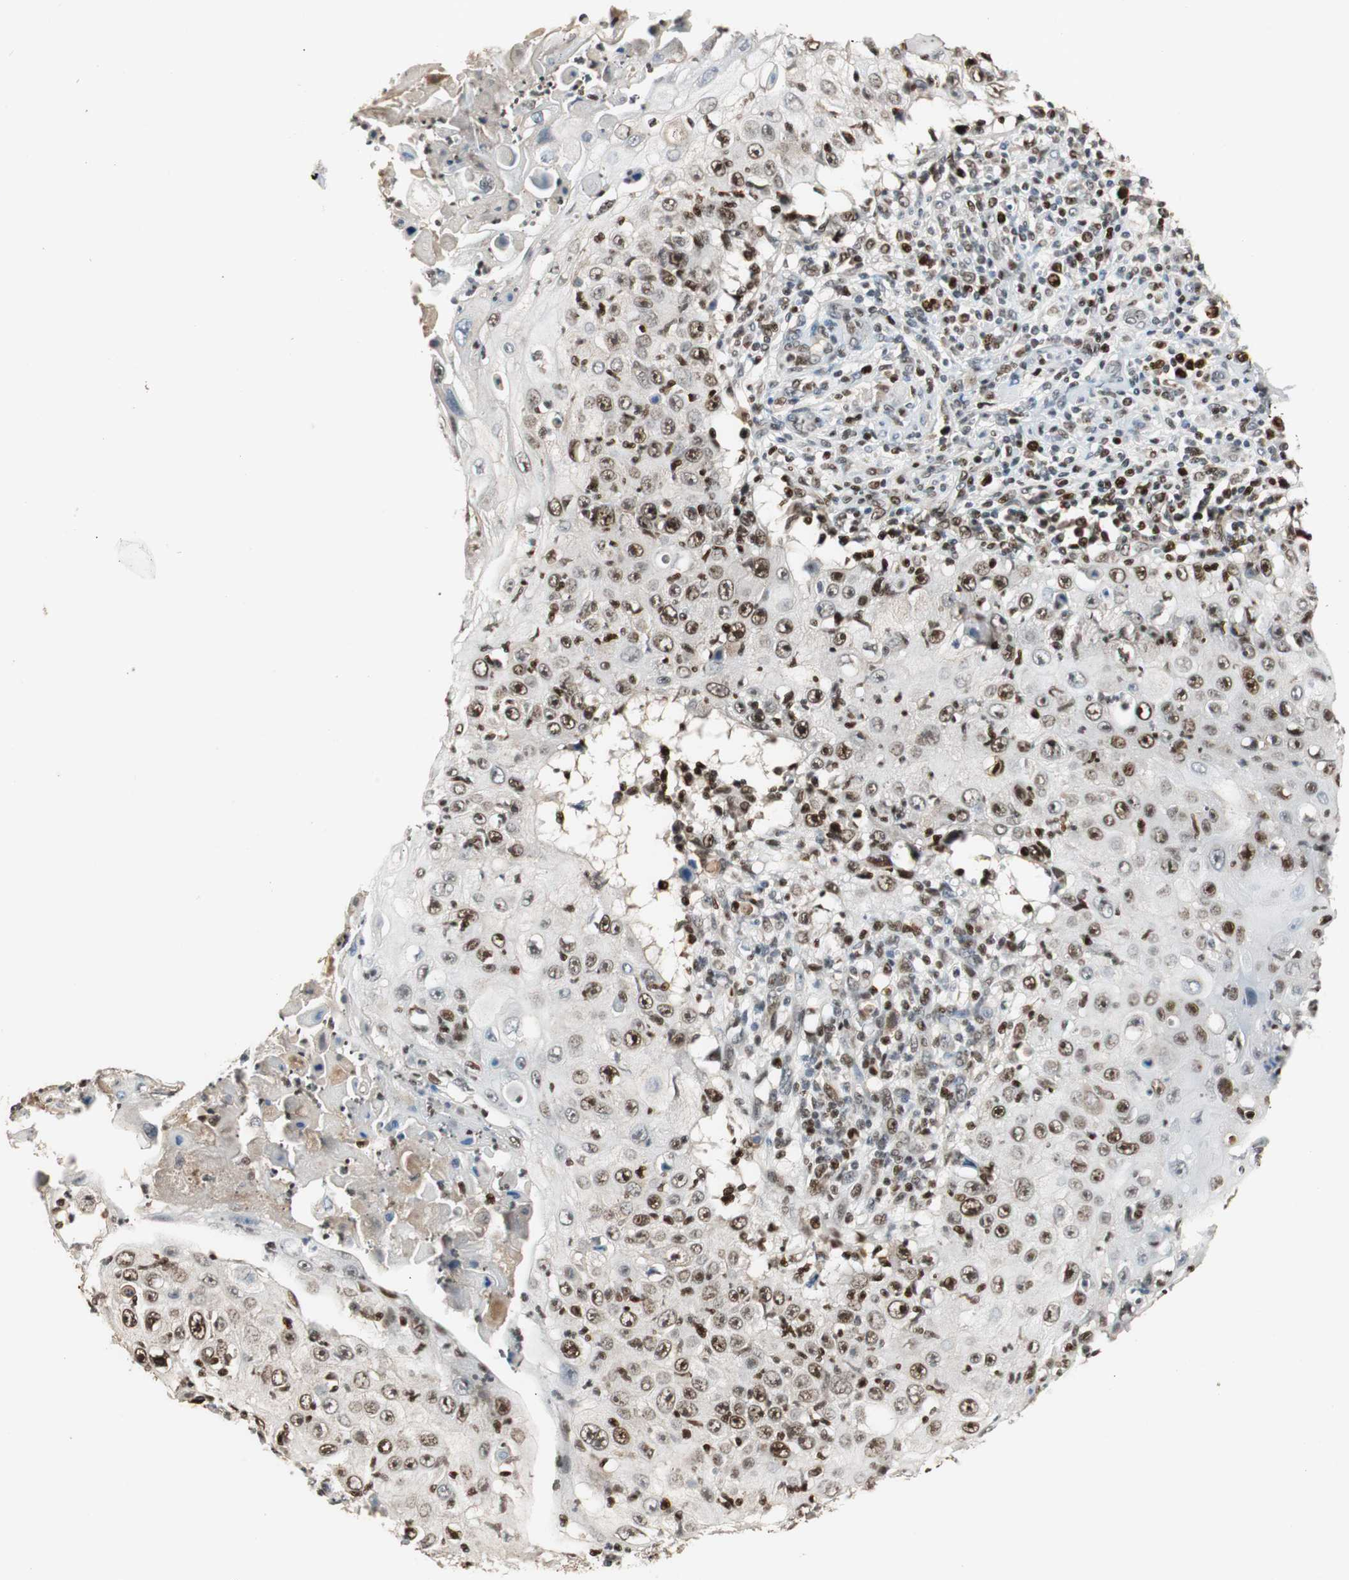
{"staining": {"intensity": "moderate", "quantity": "25%-75%", "location": "nuclear"}, "tissue": "skin cancer", "cell_type": "Tumor cells", "image_type": "cancer", "snomed": [{"axis": "morphology", "description": "Squamous cell carcinoma, NOS"}, {"axis": "topography", "description": "Skin"}], "caption": "There is medium levels of moderate nuclear staining in tumor cells of skin cancer, as demonstrated by immunohistochemical staining (brown color).", "gene": "FEN1", "patient": {"sex": "male", "age": 86}}